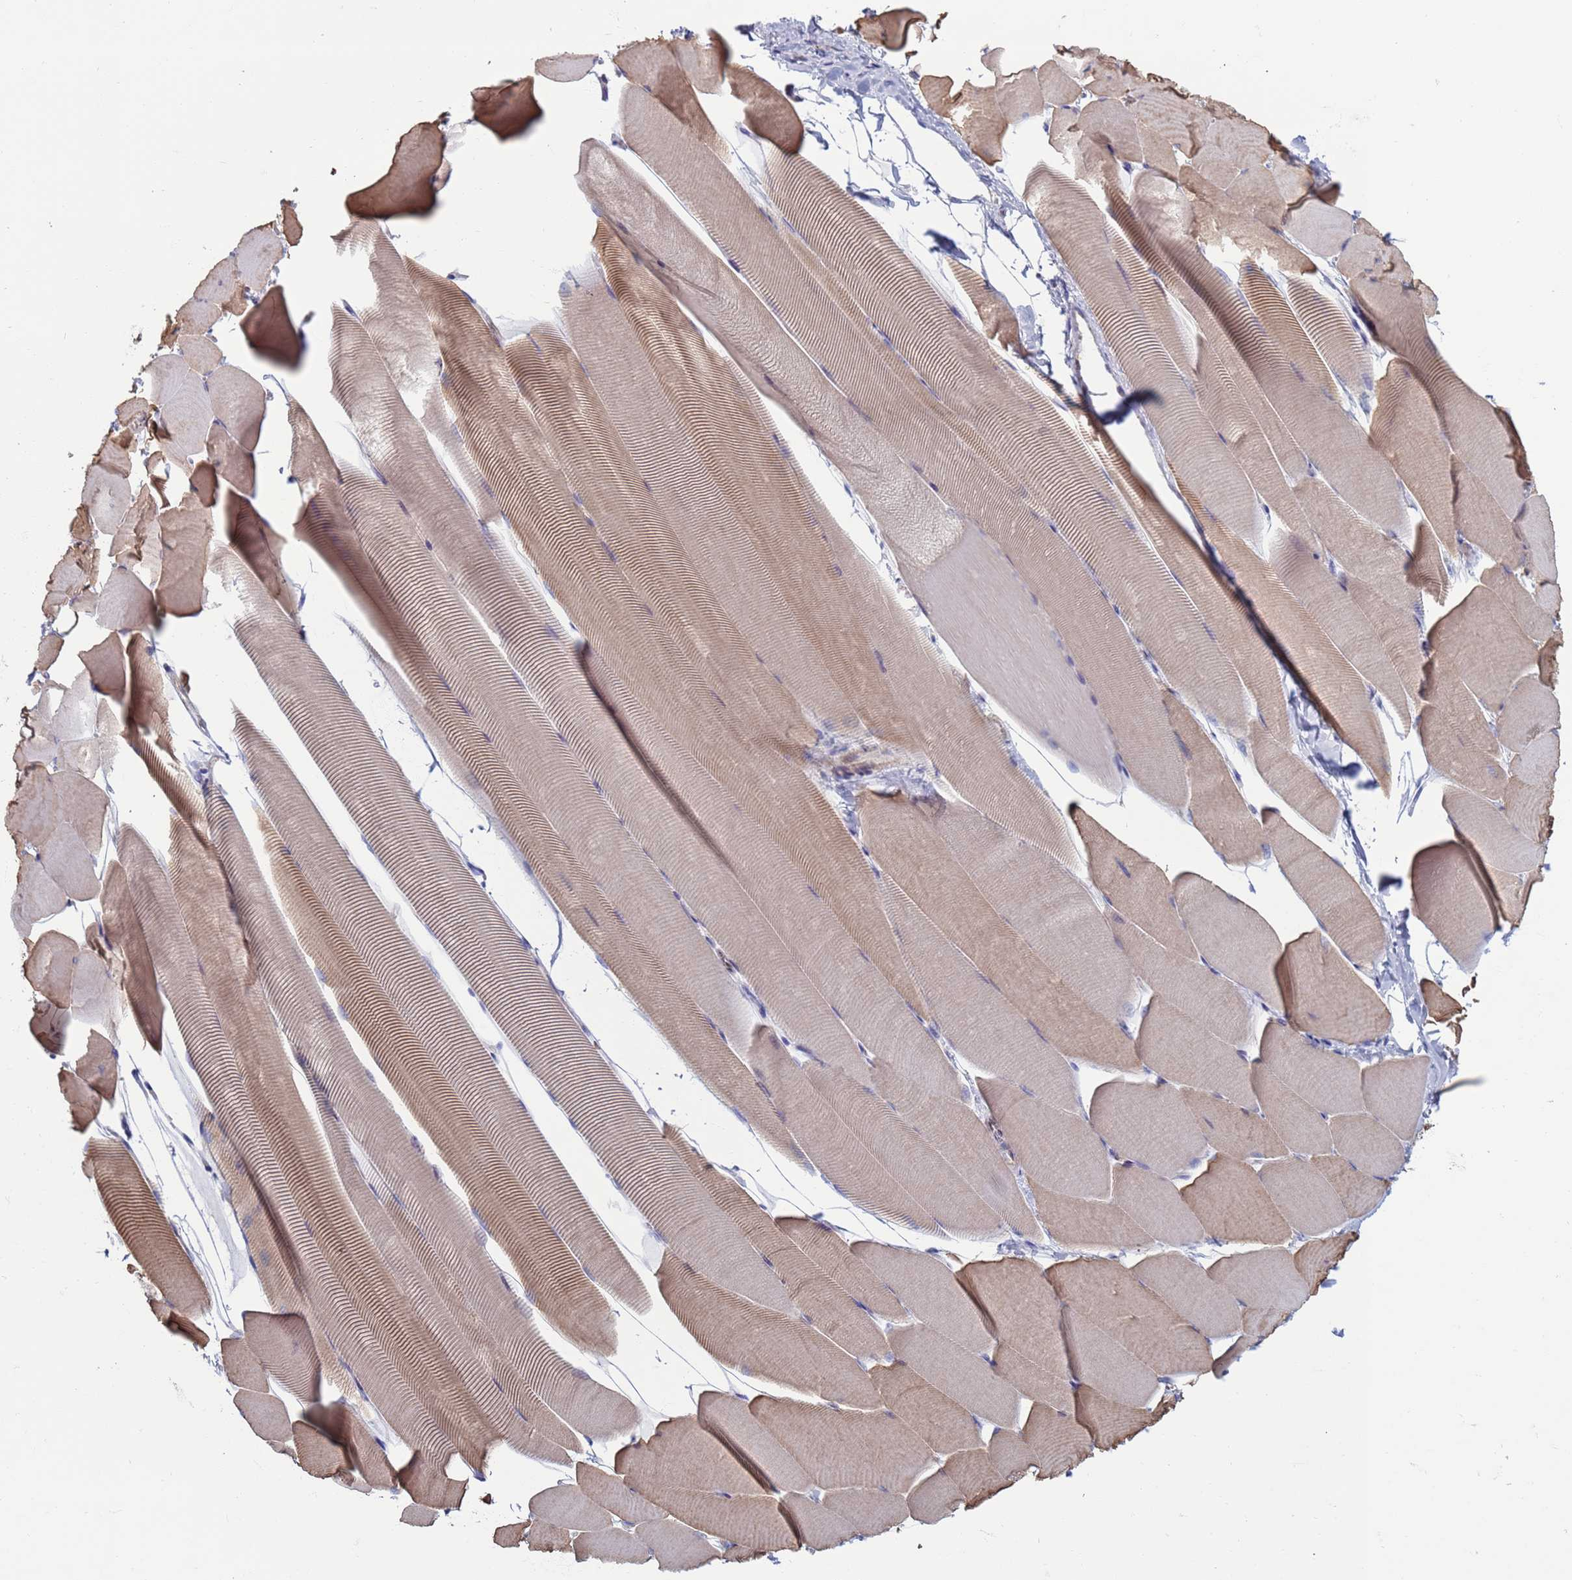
{"staining": {"intensity": "weak", "quantity": "25%-75%", "location": "cytoplasmic/membranous"}, "tissue": "skeletal muscle", "cell_type": "Myocytes", "image_type": "normal", "snomed": [{"axis": "morphology", "description": "Normal tissue, NOS"}, {"axis": "topography", "description": "Skeletal muscle"}], "caption": "Skeletal muscle stained with a protein marker shows weak staining in myocytes.", "gene": "SAE1", "patient": {"sex": "male", "age": 25}}